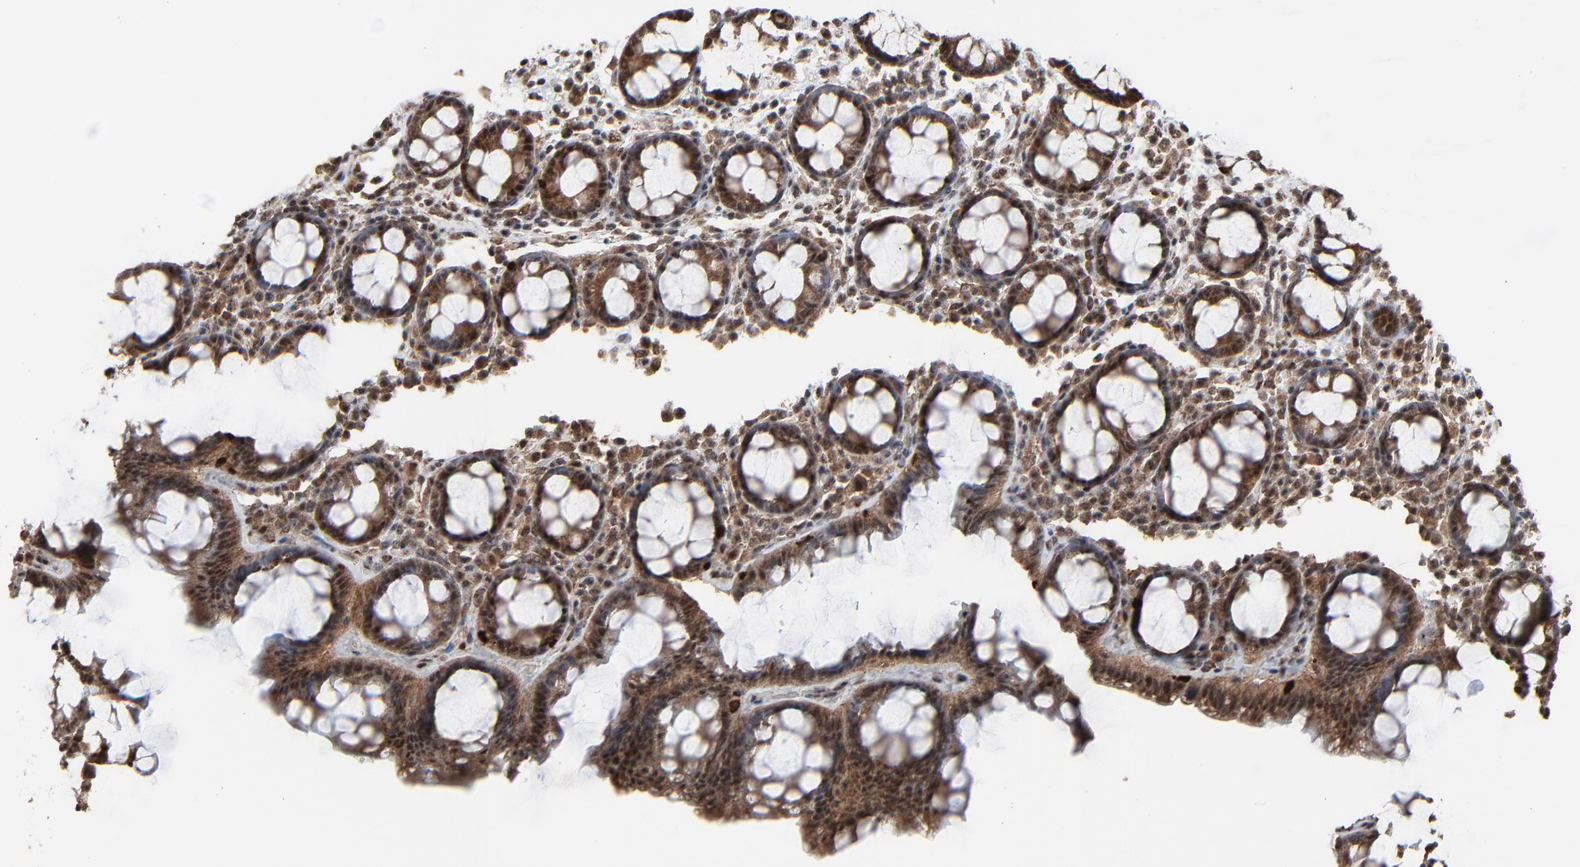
{"staining": {"intensity": "moderate", "quantity": ">75%", "location": "cytoplasmic/membranous,nuclear"}, "tissue": "rectum", "cell_type": "Glandular cells", "image_type": "normal", "snomed": [{"axis": "morphology", "description": "Normal tissue, NOS"}, {"axis": "topography", "description": "Rectum"}], "caption": "Immunohistochemistry micrograph of normal rectum: rectum stained using IHC exhibits medium levels of moderate protein expression localized specifically in the cytoplasmic/membranous,nuclear of glandular cells, appearing as a cytoplasmic/membranous,nuclear brown color.", "gene": "RHOJ", "patient": {"sex": "male", "age": 92}}